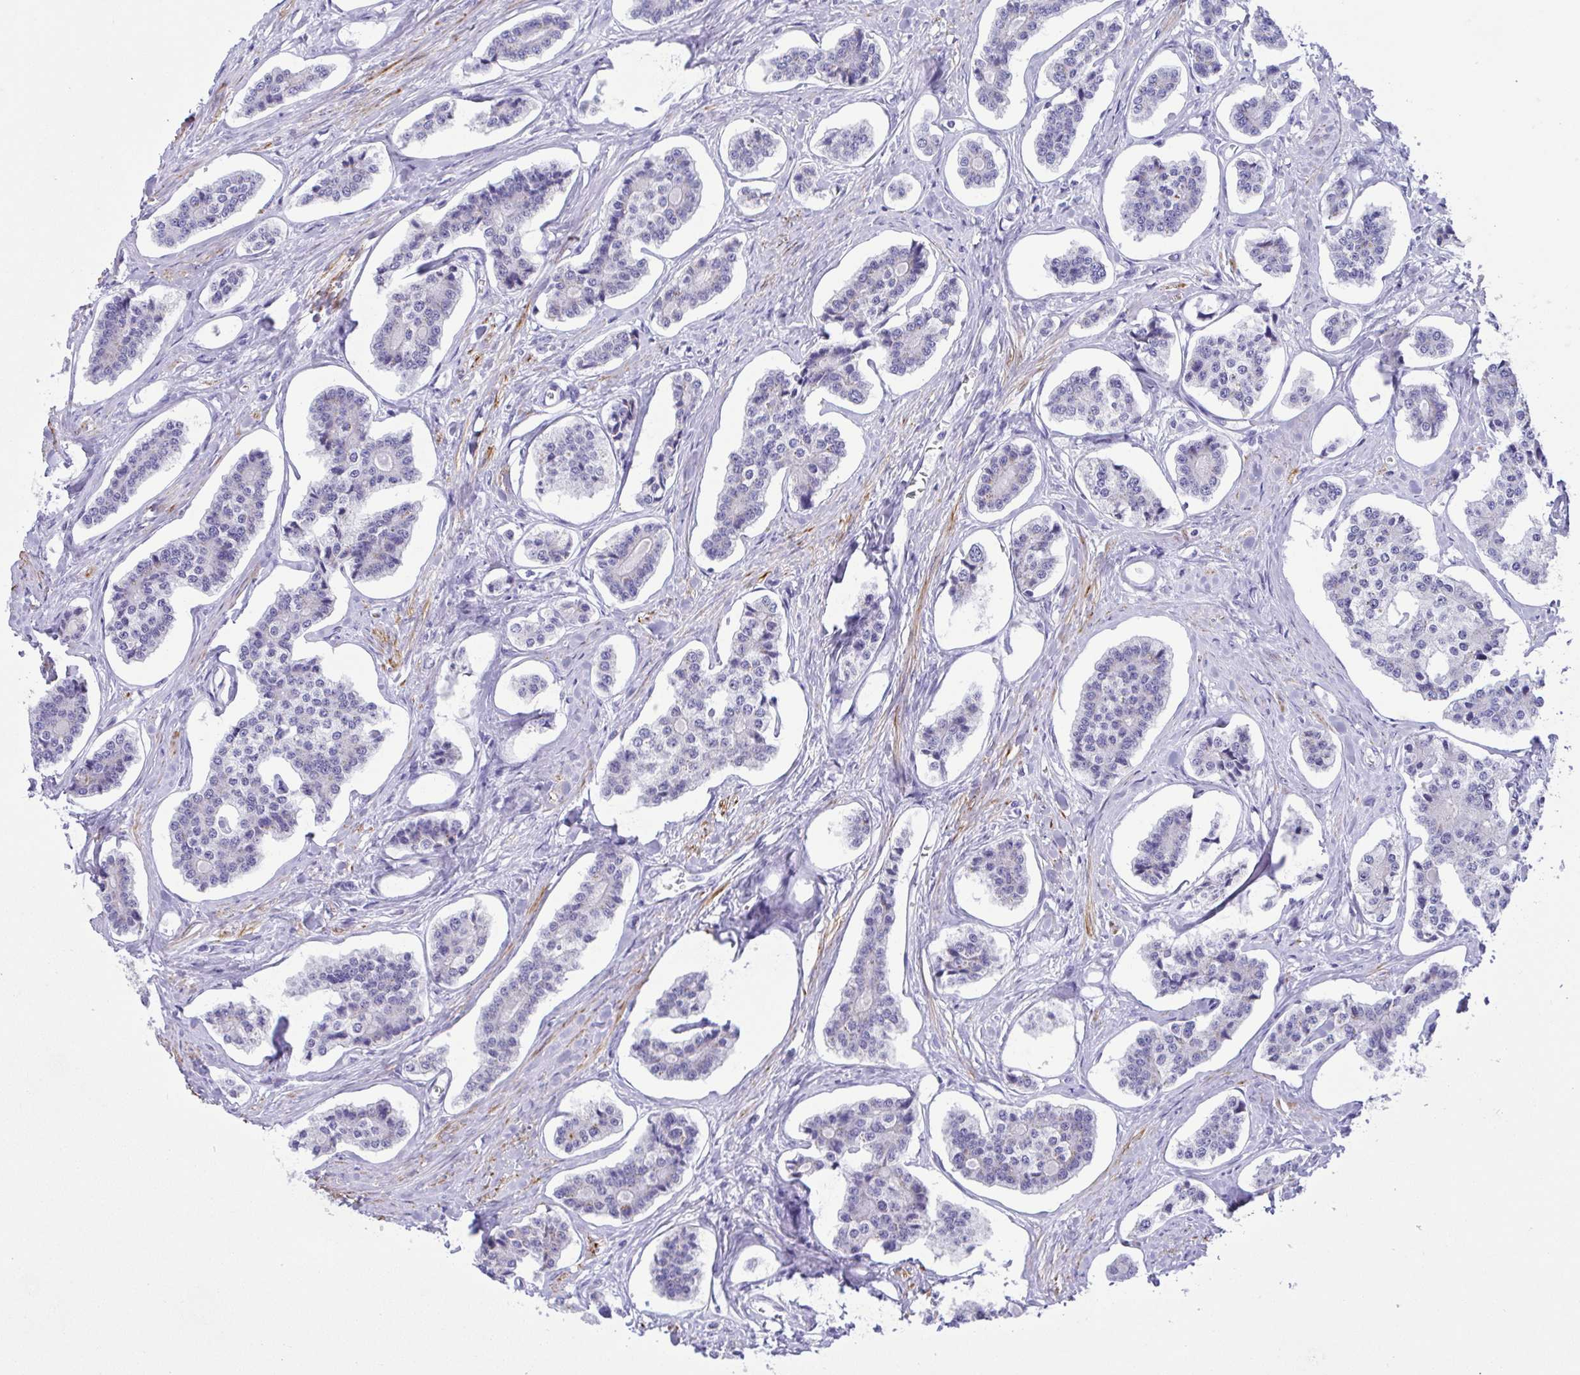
{"staining": {"intensity": "negative", "quantity": "none", "location": "none"}, "tissue": "carcinoid", "cell_type": "Tumor cells", "image_type": "cancer", "snomed": [{"axis": "morphology", "description": "Carcinoid, malignant, NOS"}, {"axis": "topography", "description": "Small intestine"}], "caption": "Tumor cells show no significant protein staining in carcinoid. Nuclei are stained in blue.", "gene": "MYL7", "patient": {"sex": "female", "age": 65}}